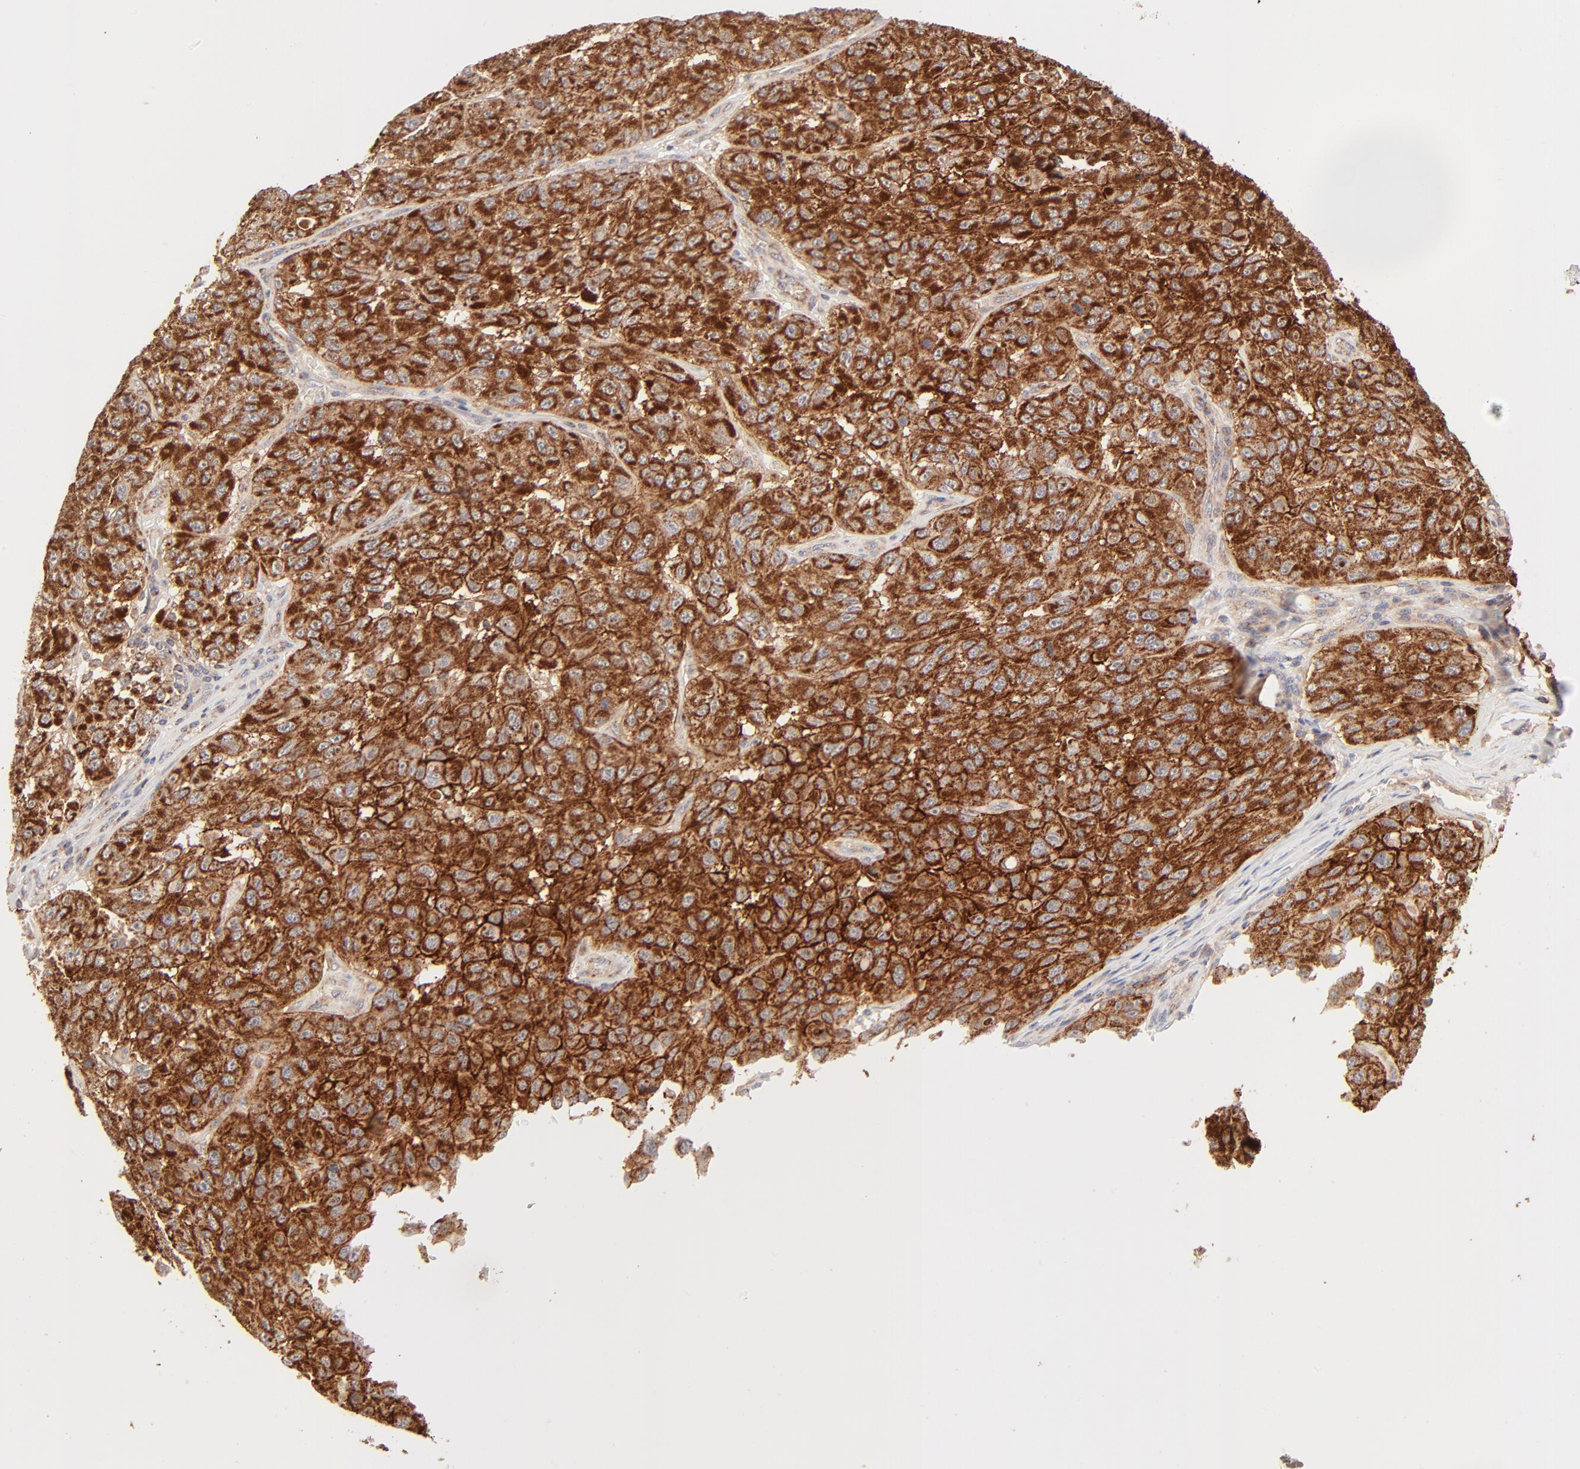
{"staining": {"intensity": "strong", "quantity": ">75%", "location": "cytoplasmic/membranous"}, "tissue": "melanoma", "cell_type": "Tumor cells", "image_type": "cancer", "snomed": [{"axis": "morphology", "description": "Malignant melanoma, NOS"}, {"axis": "topography", "description": "Skin"}], "caption": "Protein expression analysis of human malignant melanoma reveals strong cytoplasmic/membranous expression in about >75% of tumor cells.", "gene": "CSPG4", "patient": {"sex": "male", "age": 30}}